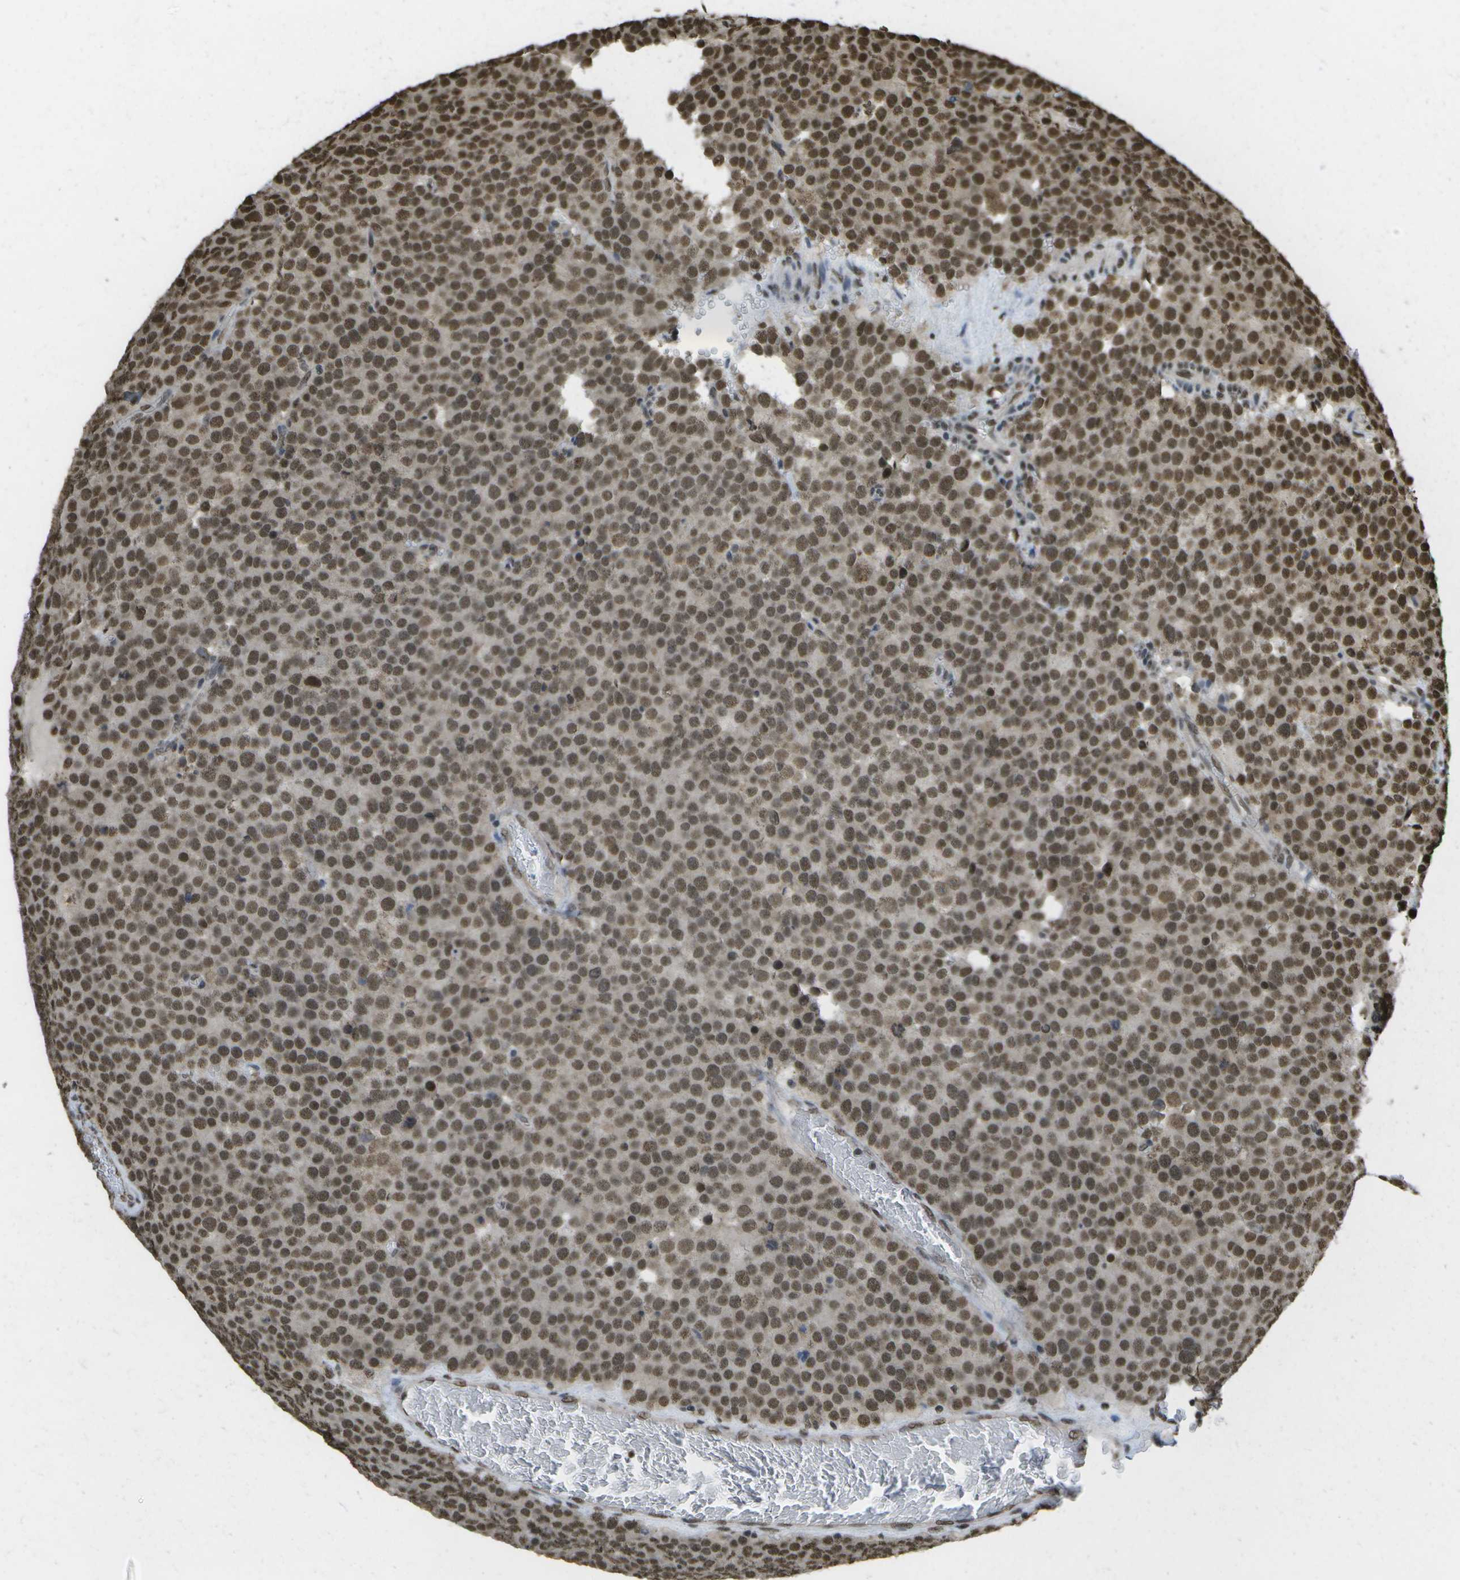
{"staining": {"intensity": "moderate", "quantity": "25%-75%", "location": "nuclear"}, "tissue": "testis cancer", "cell_type": "Tumor cells", "image_type": "cancer", "snomed": [{"axis": "morphology", "description": "Normal tissue, NOS"}, {"axis": "morphology", "description": "Seminoma, NOS"}, {"axis": "topography", "description": "Testis"}], "caption": "IHC staining of testis cancer, which displays medium levels of moderate nuclear expression in approximately 25%-75% of tumor cells indicating moderate nuclear protein expression. The staining was performed using DAB (3,3'-diaminobenzidine) (brown) for protein detection and nuclei were counterstained in hematoxylin (blue).", "gene": "SPEN", "patient": {"sex": "male", "age": 71}}